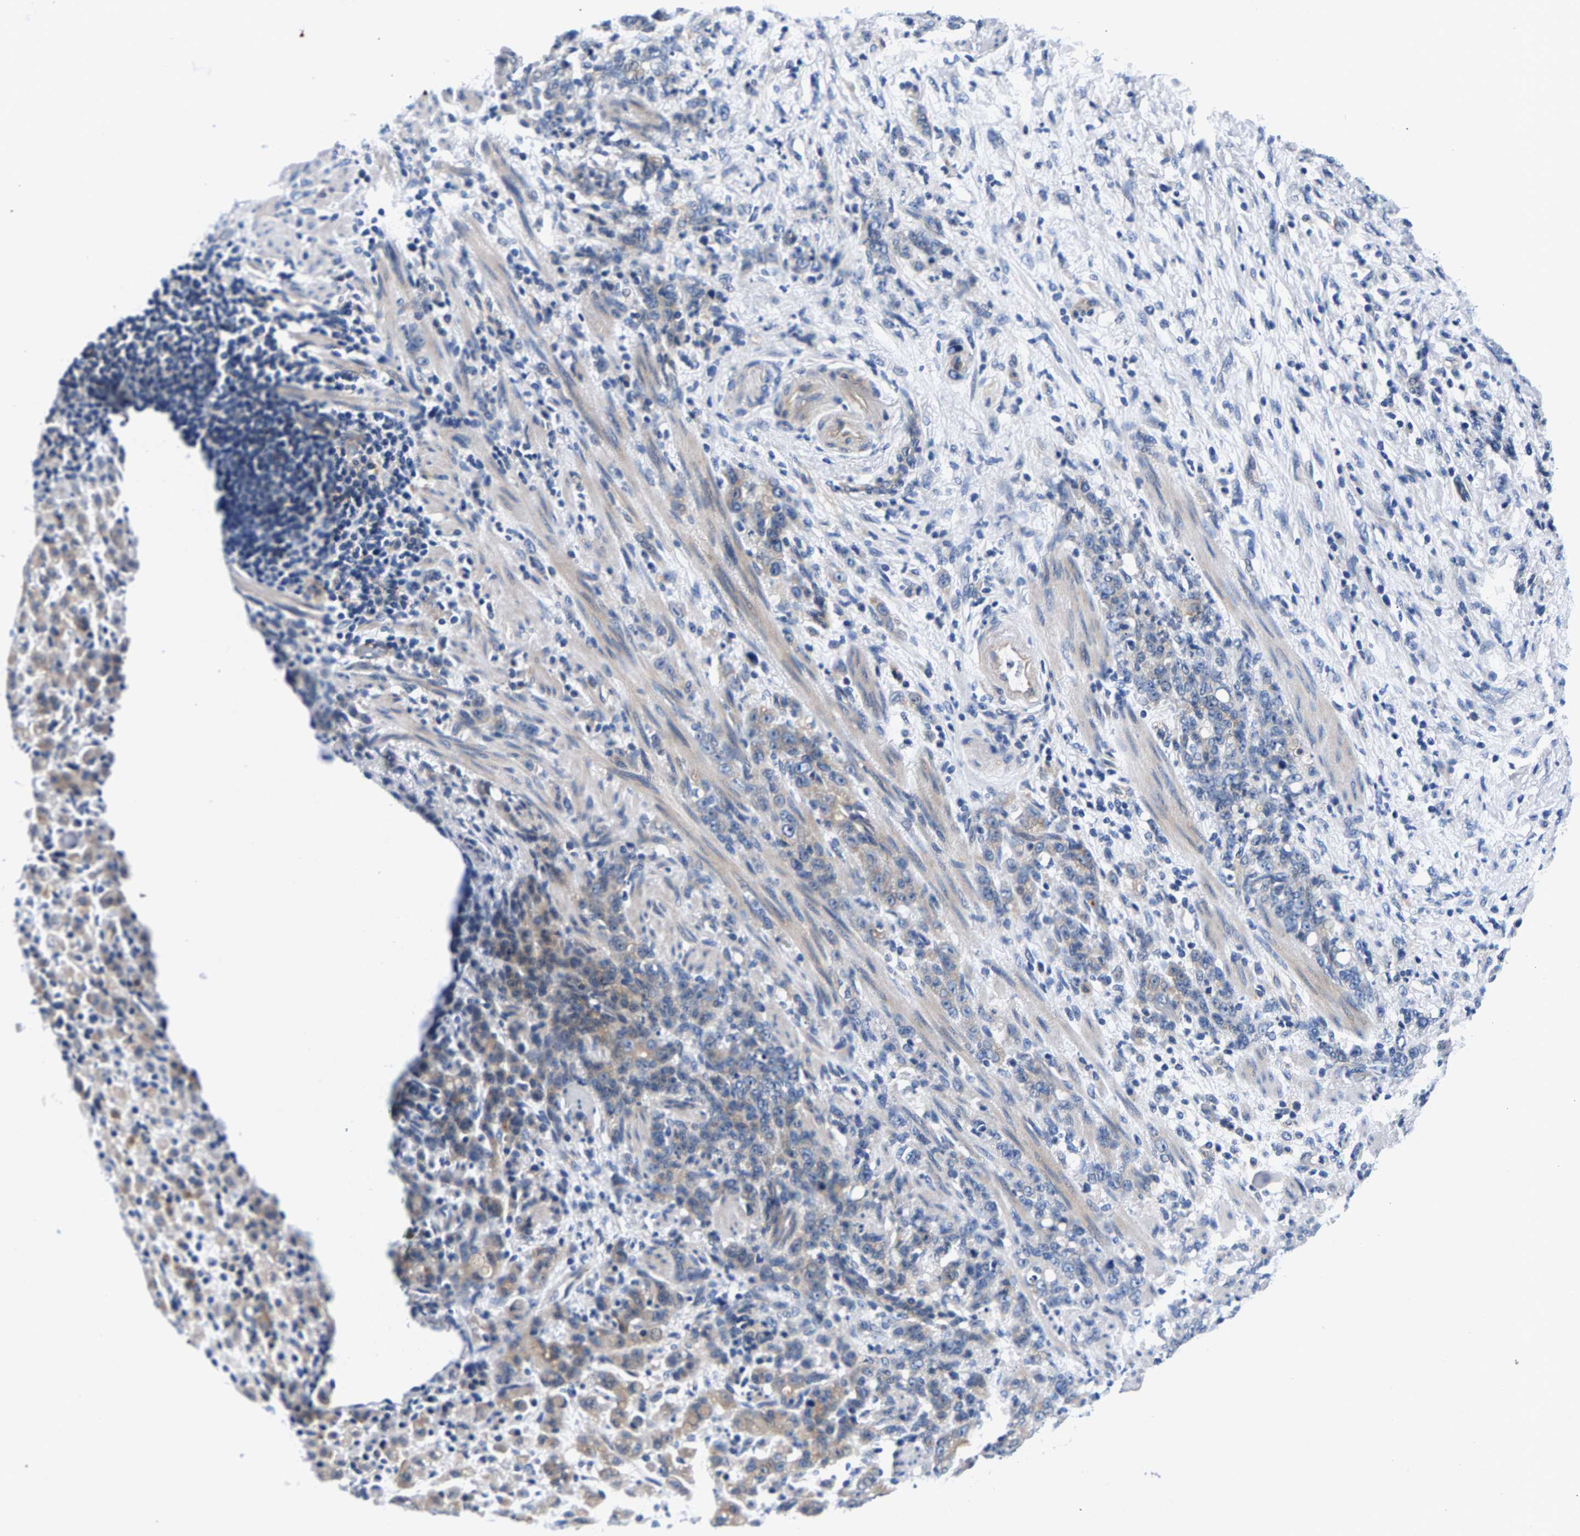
{"staining": {"intensity": "moderate", "quantity": "<25%", "location": "cytoplasmic/membranous"}, "tissue": "stomach cancer", "cell_type": "Tumor cells", "image_type": "cancer", "snomed": [{"axis": "morphology", "description": "Adenocarcinoma, NOS"}, {"axis": "topography", "description": "Stomach, lower"}], "caption": "Moderate cytoplasmic/membranous positivity for a protein is seen in about <25% of tumor cells of stomach cancer (adenocarcinoma) using immunohistochemistry (IHC).", "gene": "P2RY4", "patient": {"sex": "male", "age": 88}}